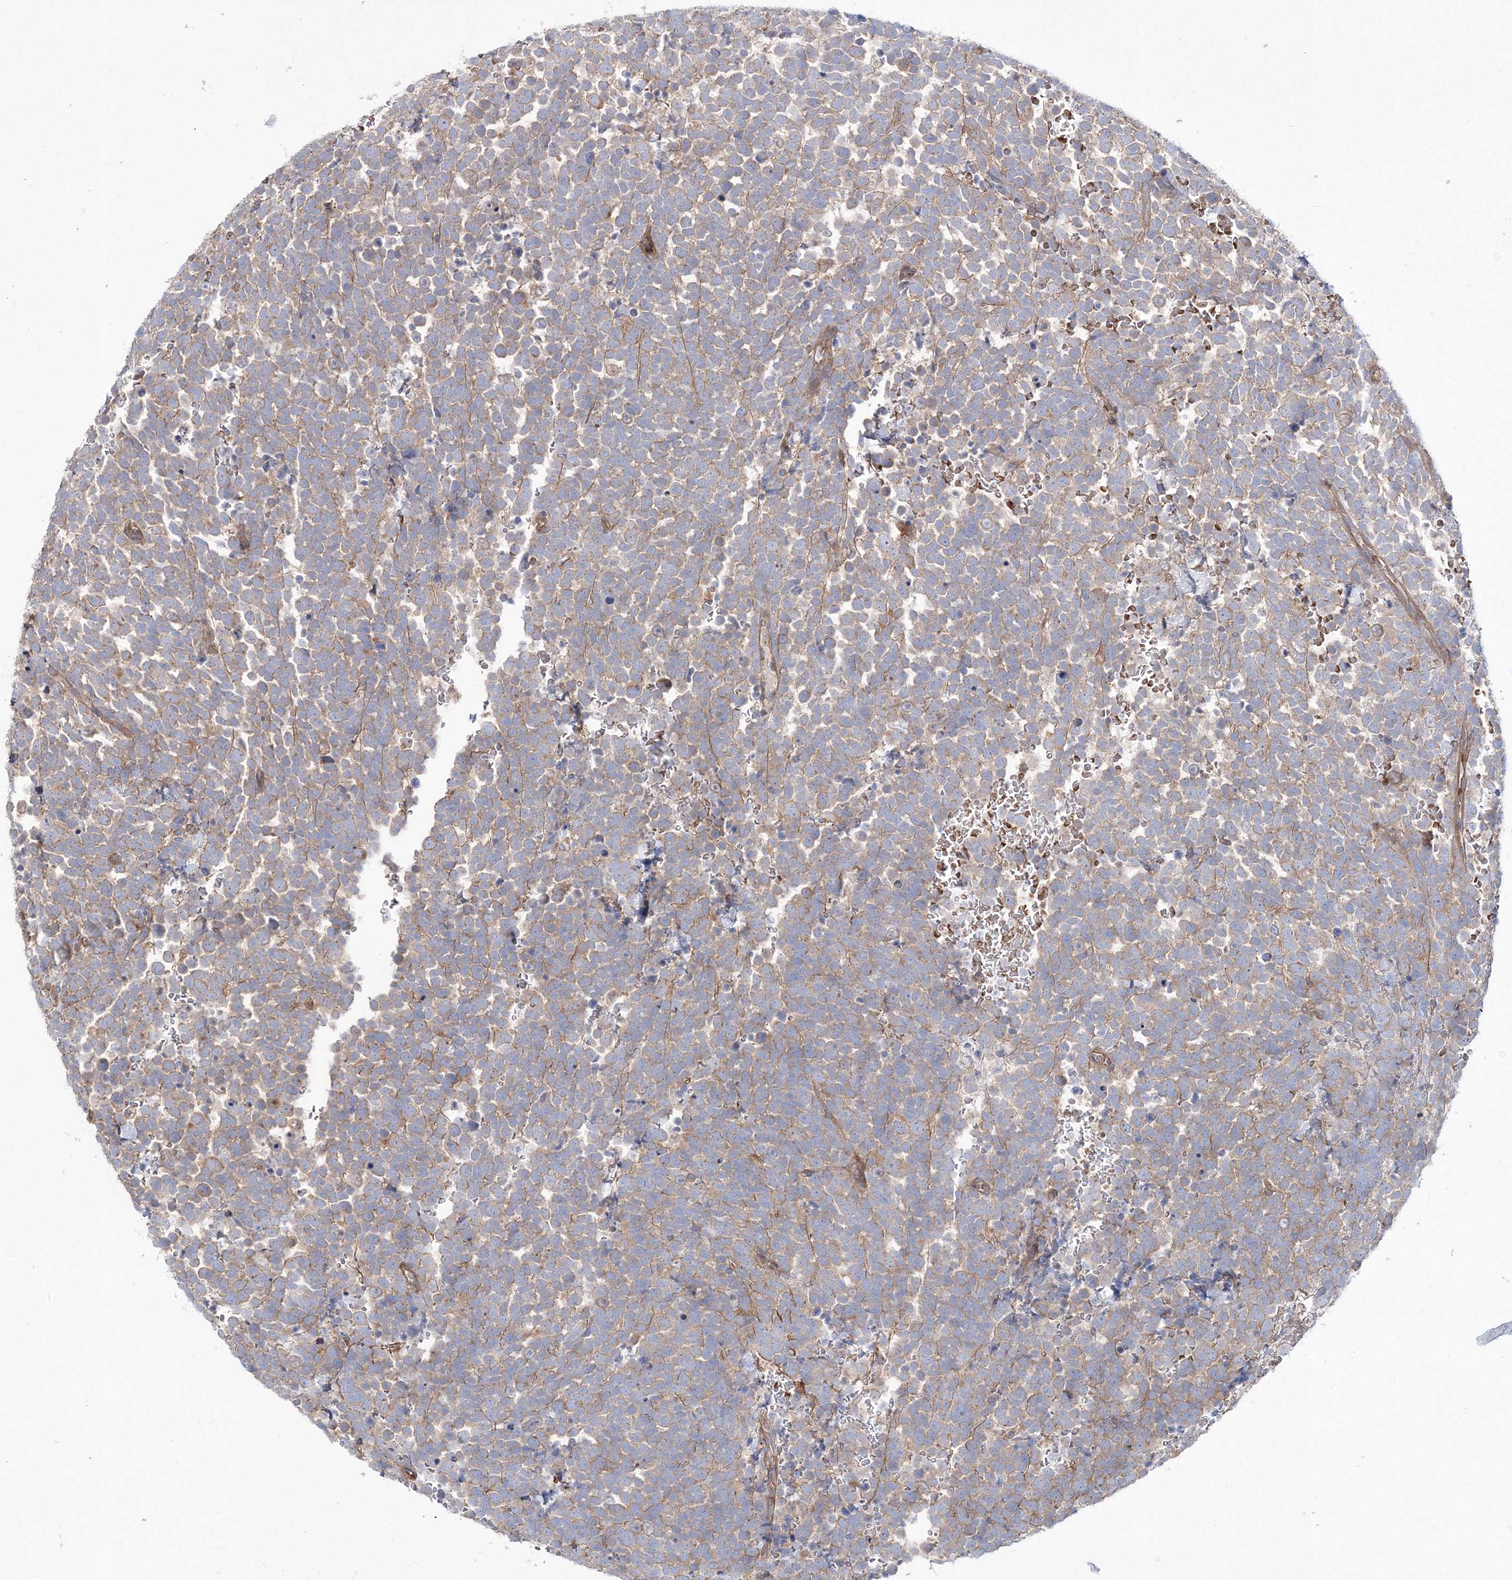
{"staining": {"intensity": "weak", "quantity": "25%-75%", "location": "cytoplasmic/membranous"}, "tissue": "urothelial cancer", "cell_type": "Tumor cells", "image_type": "cancer", "snomed": [{"axis": "morphology", "description": "Urothelial carcinoma, High grade"}, {"axis": "topography", "description": "Urinary bladder"}], "caption": "High-power microscopy captured an immunohistochemistry micrograph of urothelial carcinoma (high-grade), revealing weak cytoplasmic/membranous staining in about 25%-75% of tumor cells.", "gene": "ZSWIM6", "patient": {"sex": "female", "age": 82}}